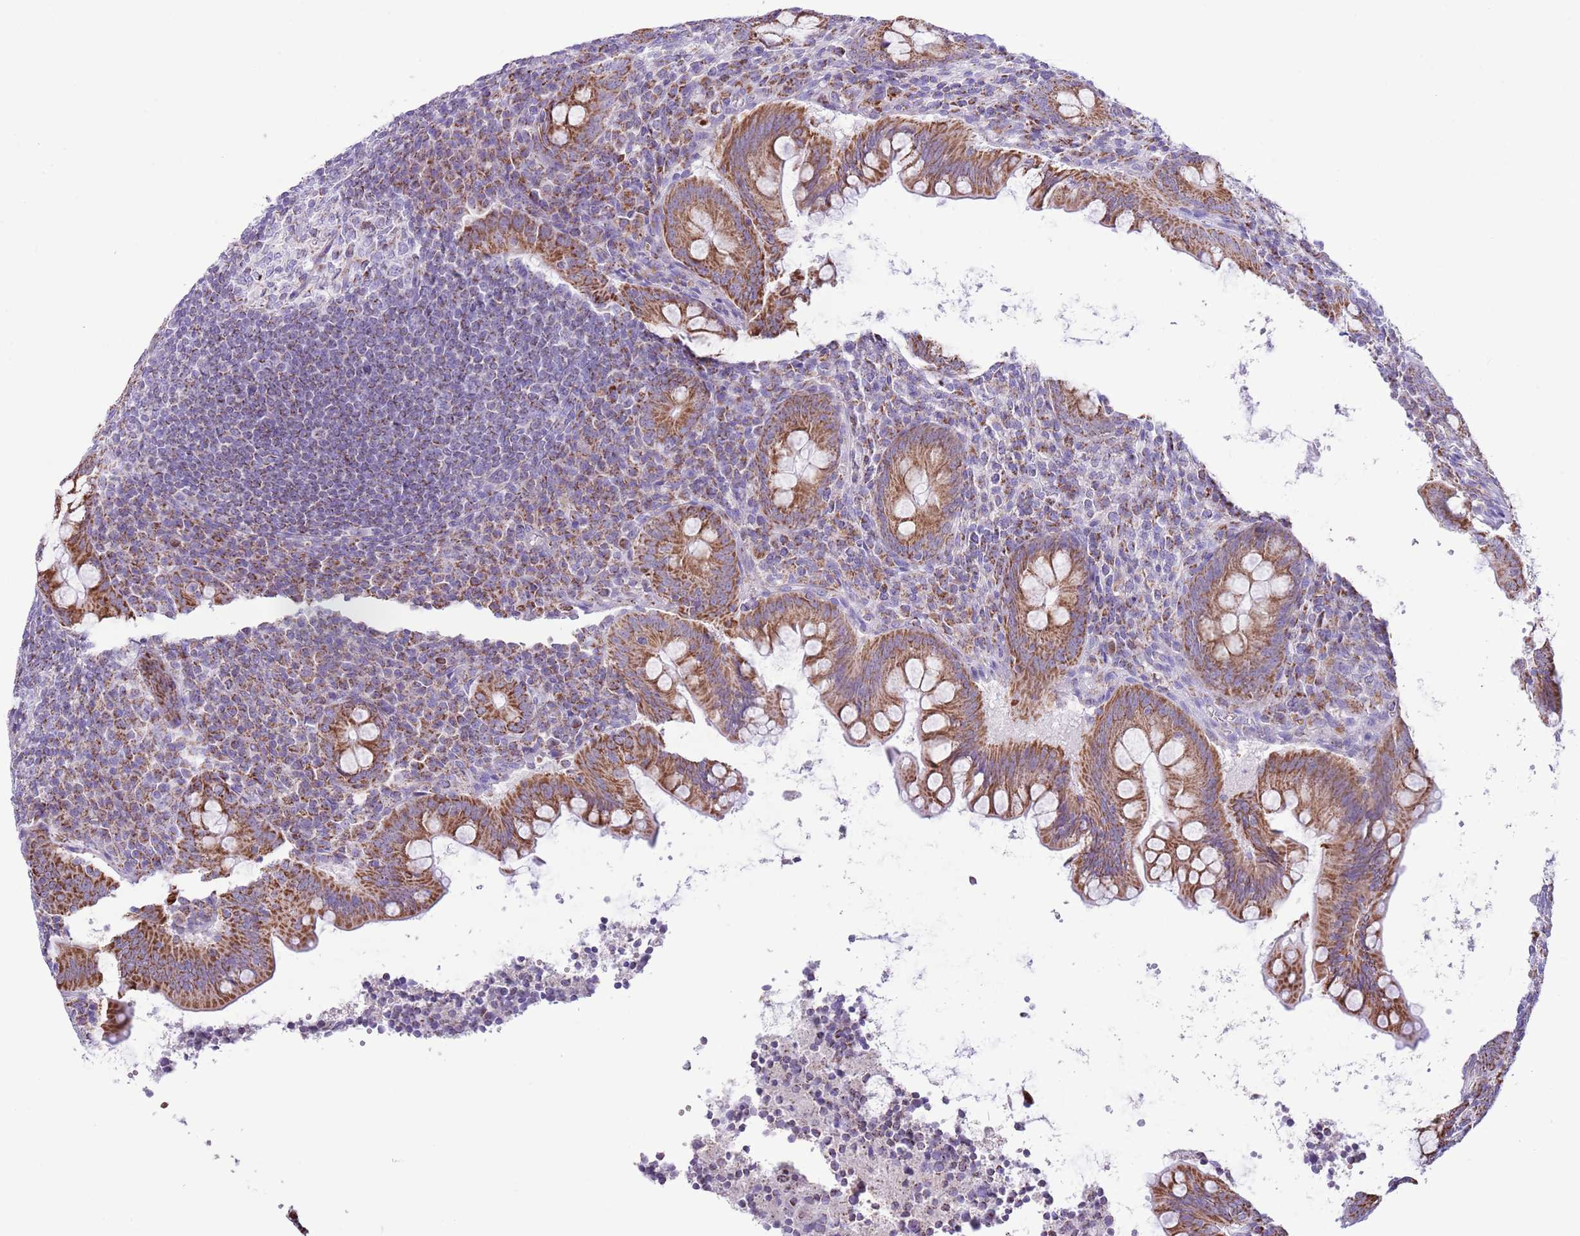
{"staining": {"intensity": "strong", "quantity": ">75%", "location": "cytoplasmic/membranous"}, "tissue": "appendix", "cell_type": "Glandular cells", "image_type": "normal", "snomed": [{"axis": "morphology", "description": "Normal tissue, NOS"}, {"axis": "topography", "description": "Appendix"}], "caption": "Glandular cells exhibit strong cytoplasmic/membranous staining in approximately >75% of cells in unremarkable appendix. The protein of interest is shown in brown color, while the nuclei are stained blue.", "gene": "ATP6V1B1", "patient": {"sex": "female", "age": 33}}